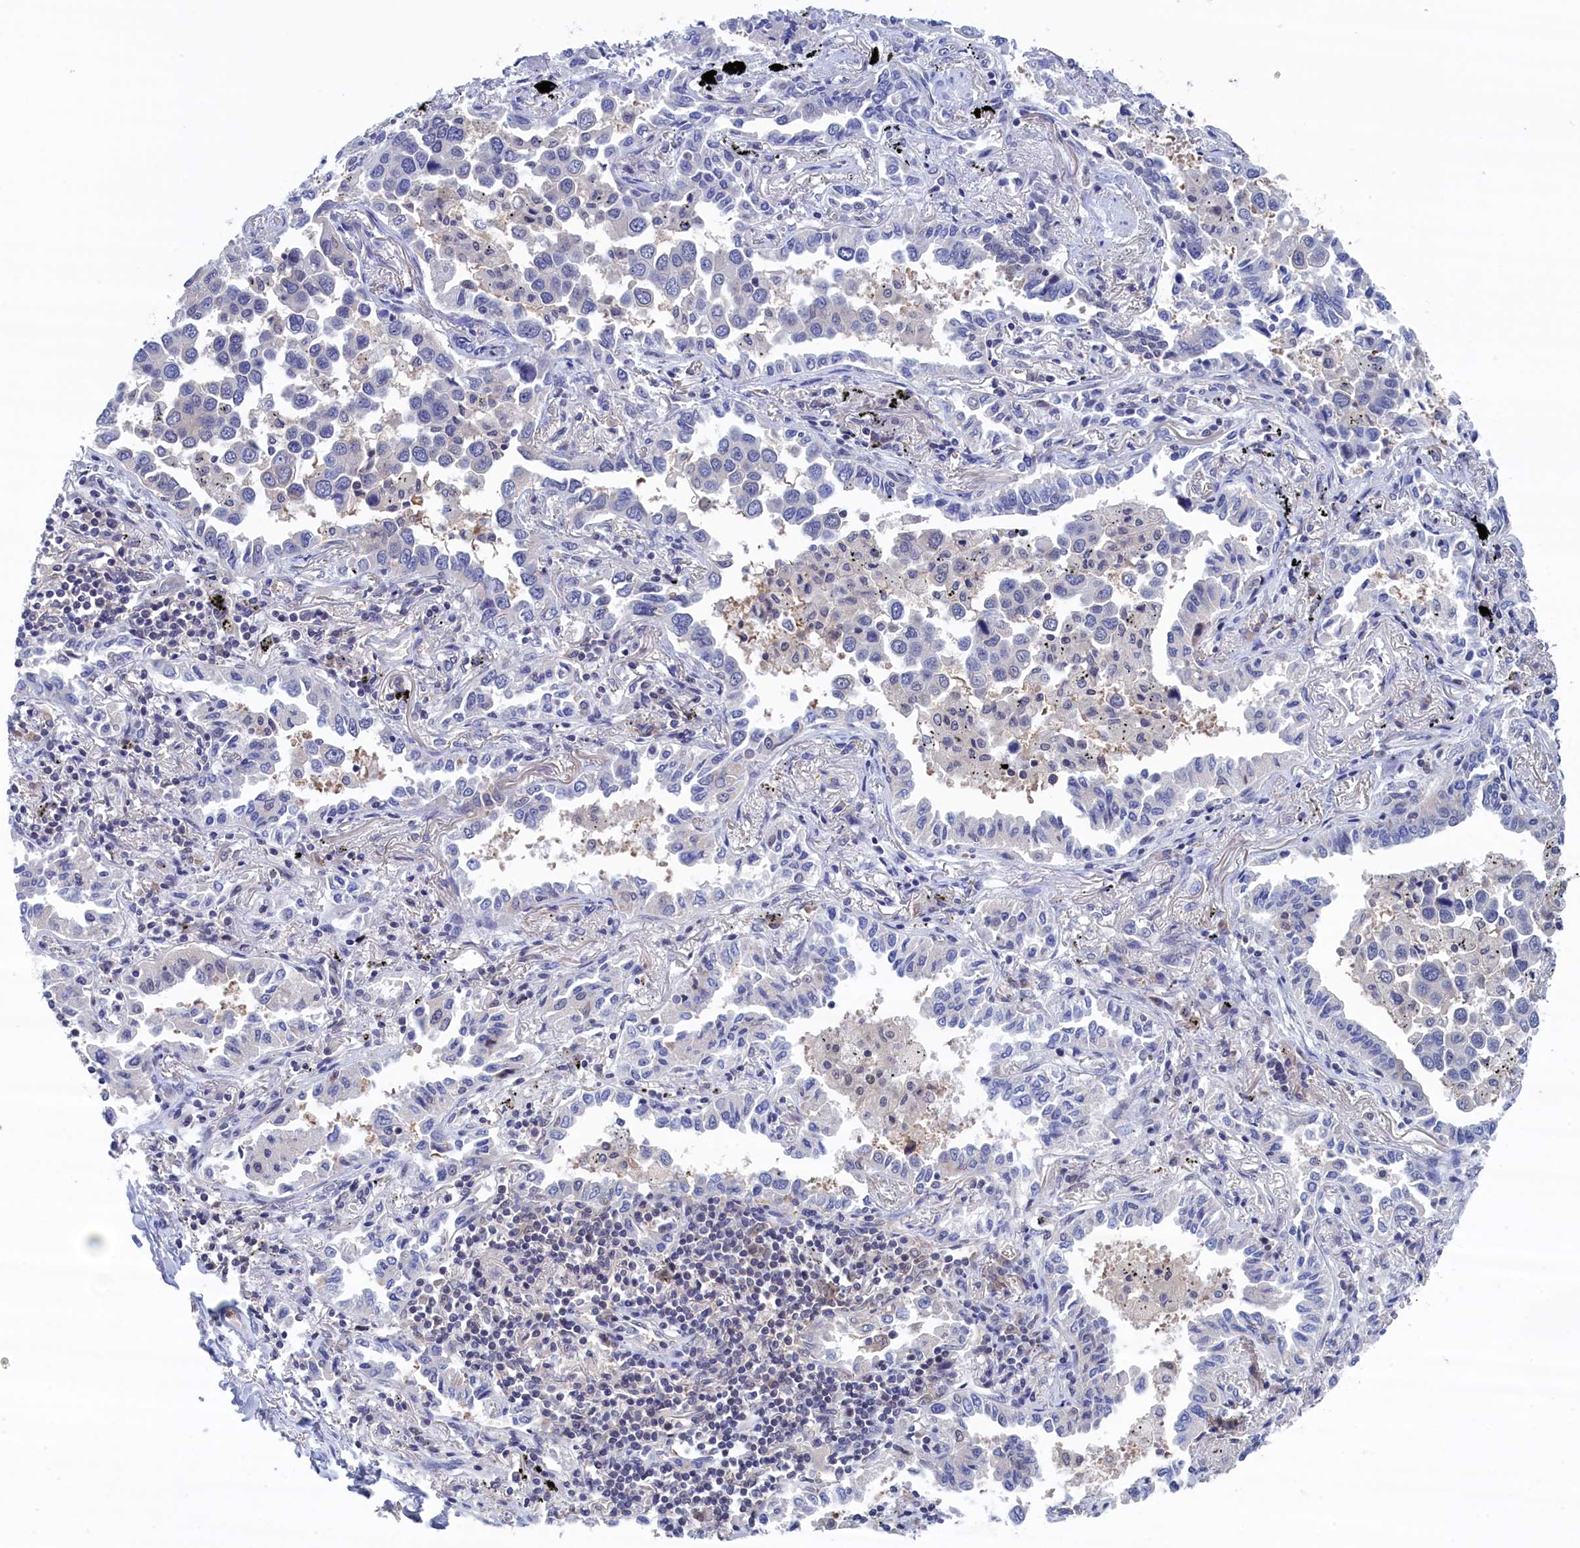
{"staining": {"intensity": "negative", "quantity": "none", "location": "none"}, "tissue": "lung cancer", "cell_type": "Tumor cells", "image_type": "cancer", "snomed": [{"axis": "morphology", "description": "Adenocarcinoma, NOS"}, {"axis": "topography", "description": "Lung"}], "caption": "The immunohistochemistry micrograph has no significant expression in tumor cells of lung cancer tissue.", "gene": "PGP", "patient": {"sex": "male", "age": 67}}